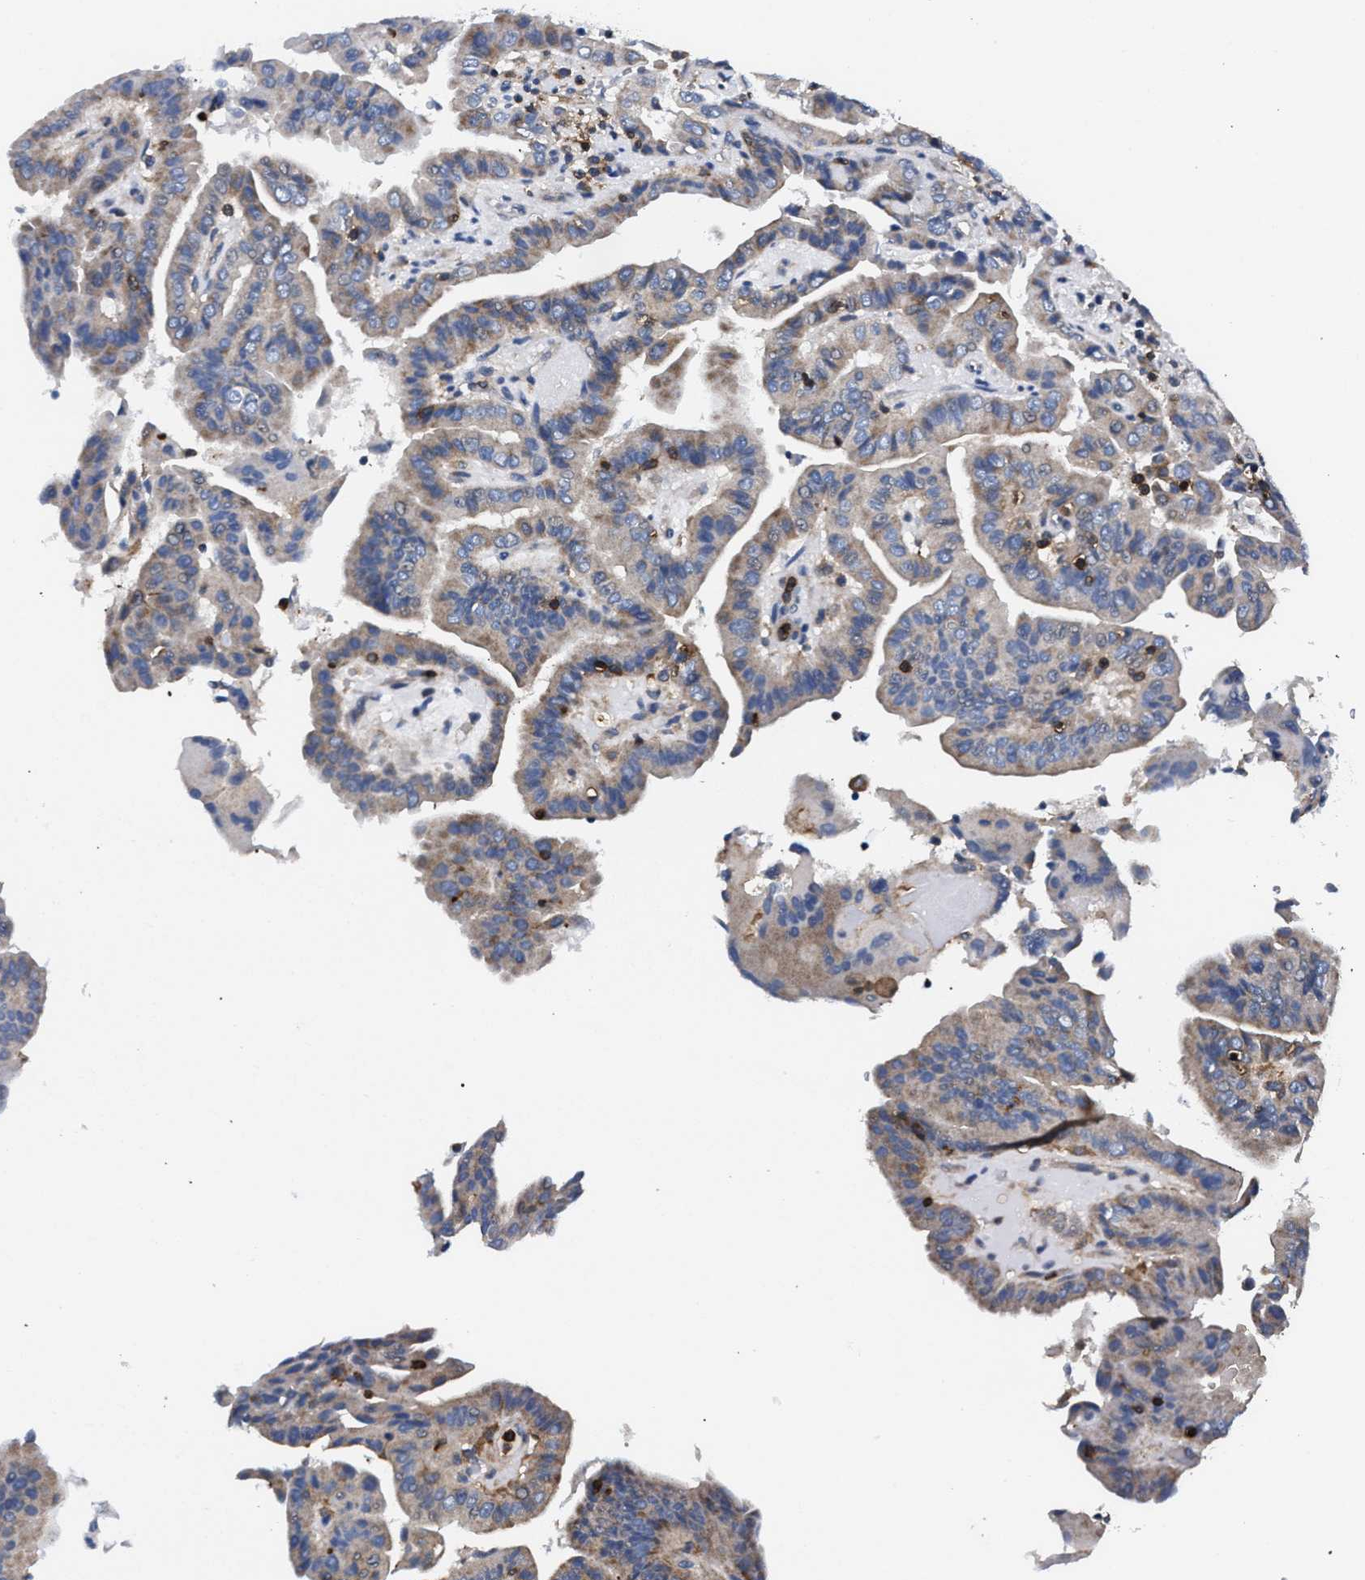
{"staining": {"intensity": "weak", "quantity": "25%-75%", "location": "cytoplasmic/membranous"}, "tissue": "thyroid cancer", "cell_type": "Tumor cells", "image_type": "cancer", "snomed": [{"axis": "morphology", "description": "Papillary adenocarcinoma, NOS"}, {"axis": "topography", "description": "Thyroid gland"}], "caption": "Human papillary adenocarcinoma (thyroid) stained for a protein (brown) shows weak cytoplasmic/membranous positive expression in approximately 25%-75% of tumor cells.", "gene": "LASP1", "patient": {"sex": "male", "age": 33}}